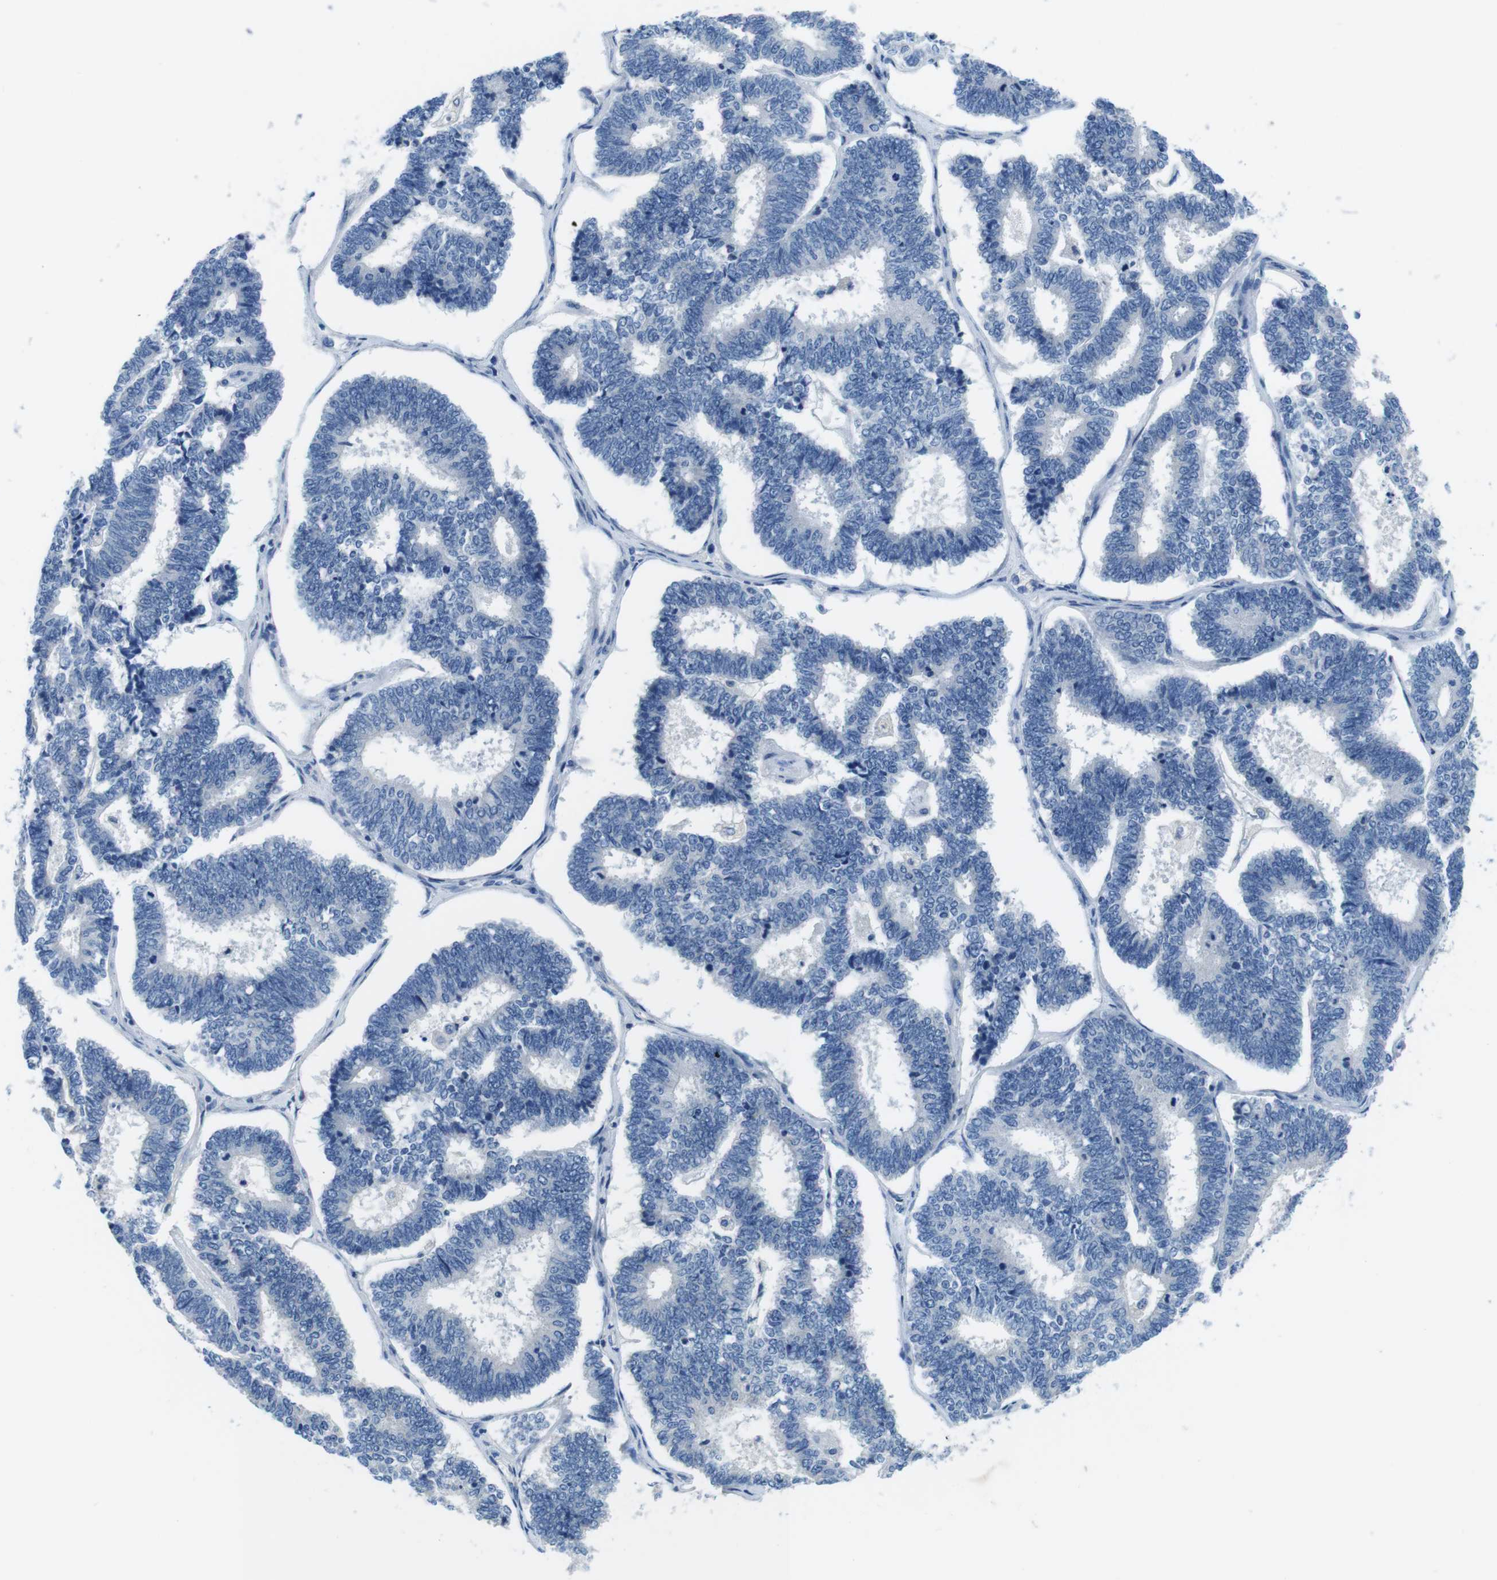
{"staining": {"intensity": "negative", "quantity": "none", "location": "none"}, "tissue": "endometrial cancer", "cell_type": "Tumor cells", "image_type": "cancer", "snomed": [{"axis": "morphology", "description": "Adenocarcinoma, NOS"}, {"axis": "topography", "description": "Endometrium"}], "caption": "This is an immunohistochemistry photomicrograph of human endometrial cancer. There is no staining in tumor cells.", "gene": "DENND4C", "patient": {"sex": "female", "age": 70}}